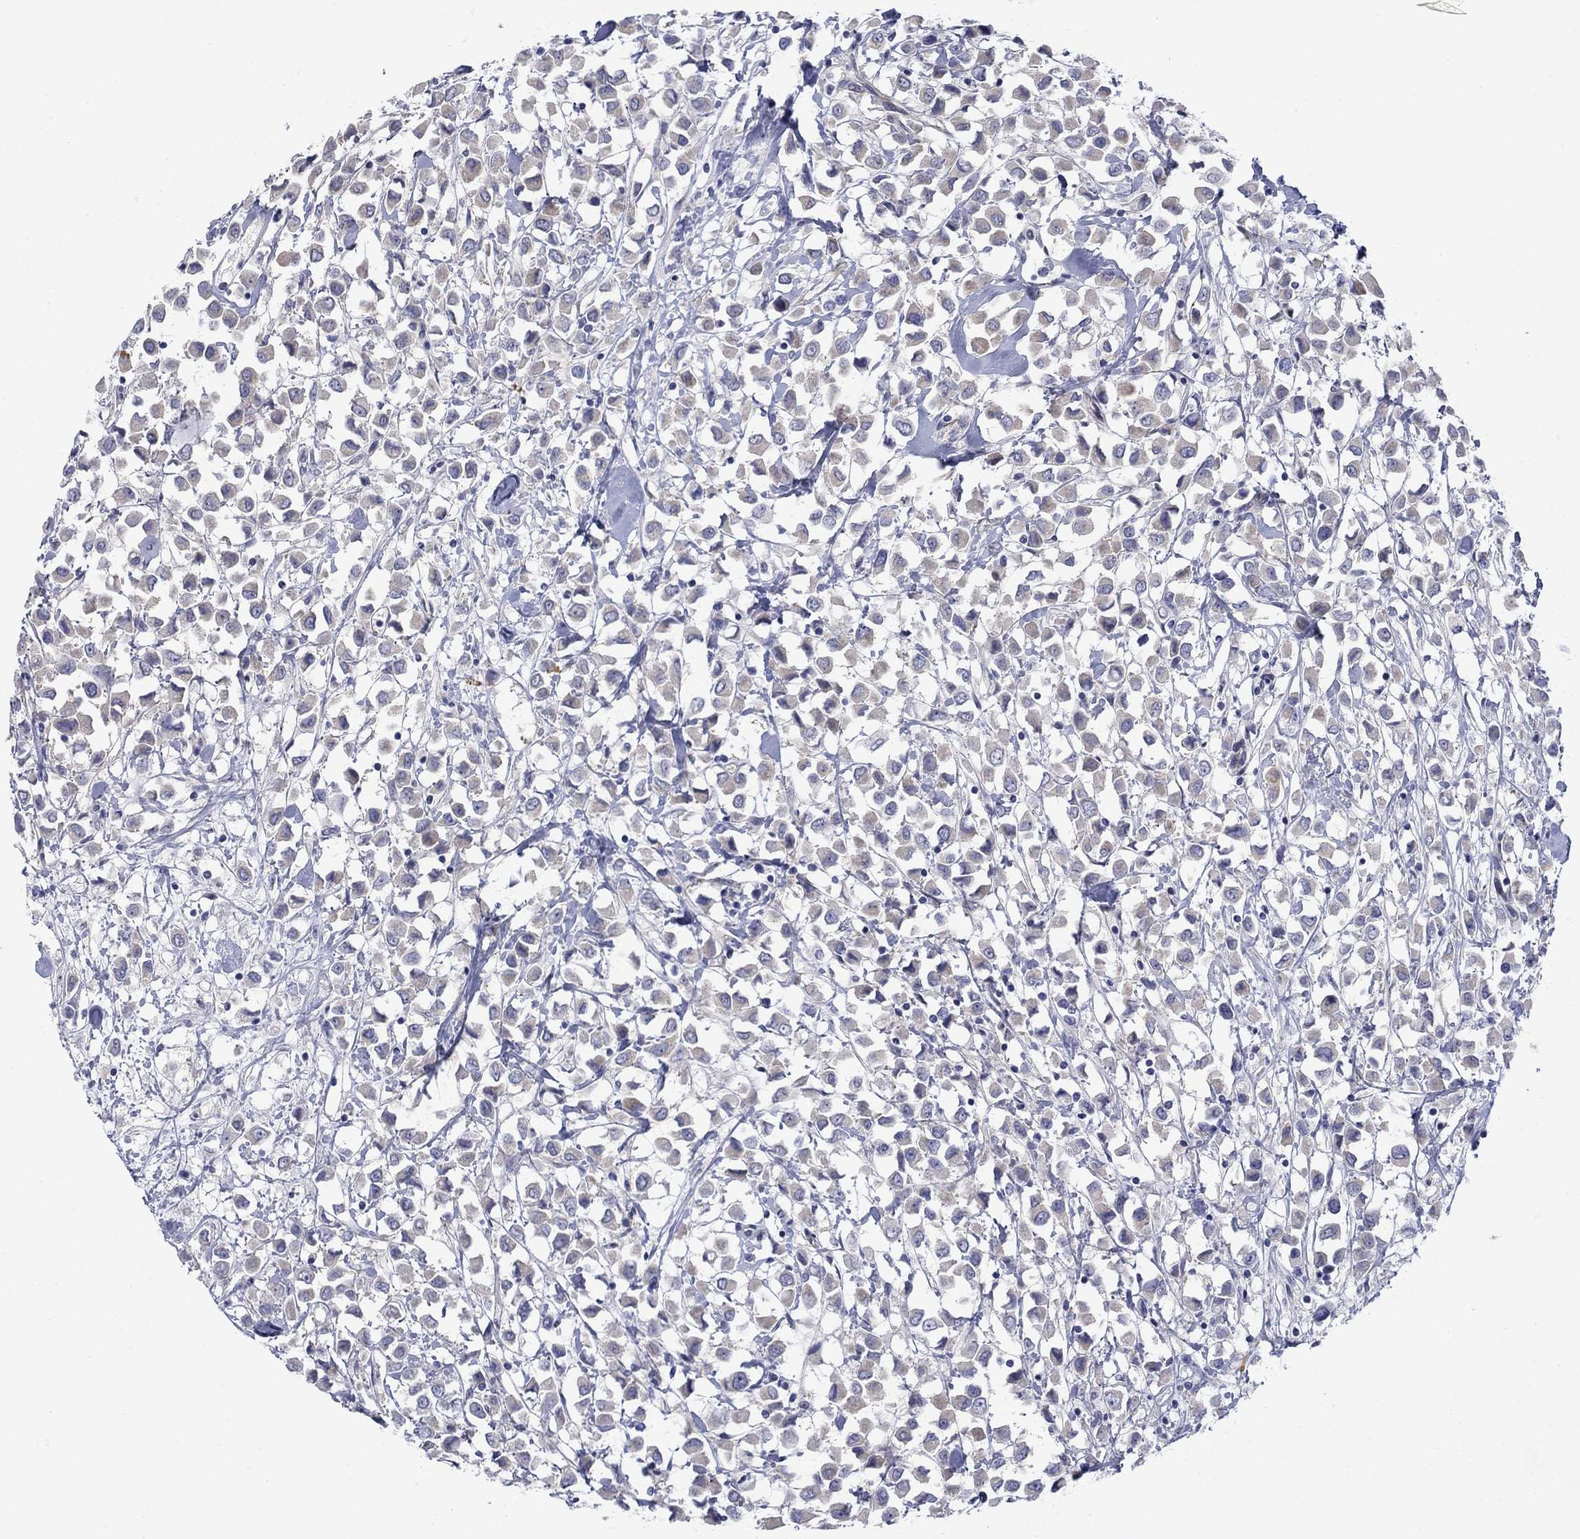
{"staining": {"intensity": "negative", "quantity": "none", "location": "none"}, "tissue": "breast cancer", "cell_type": "Tumor cells", "image_type": "cancer", "snomed": [{"axis": "morphology", "description": "Duct carcinoma"}, {"axis": "topography", "description": "Breast"}], "caption": "A micrograph of human breast infiltrating ductal carcinoma is negative for staining in tumor cells.", "gene": "FXR1", "patient": {"sex": "female", "age": 61}}